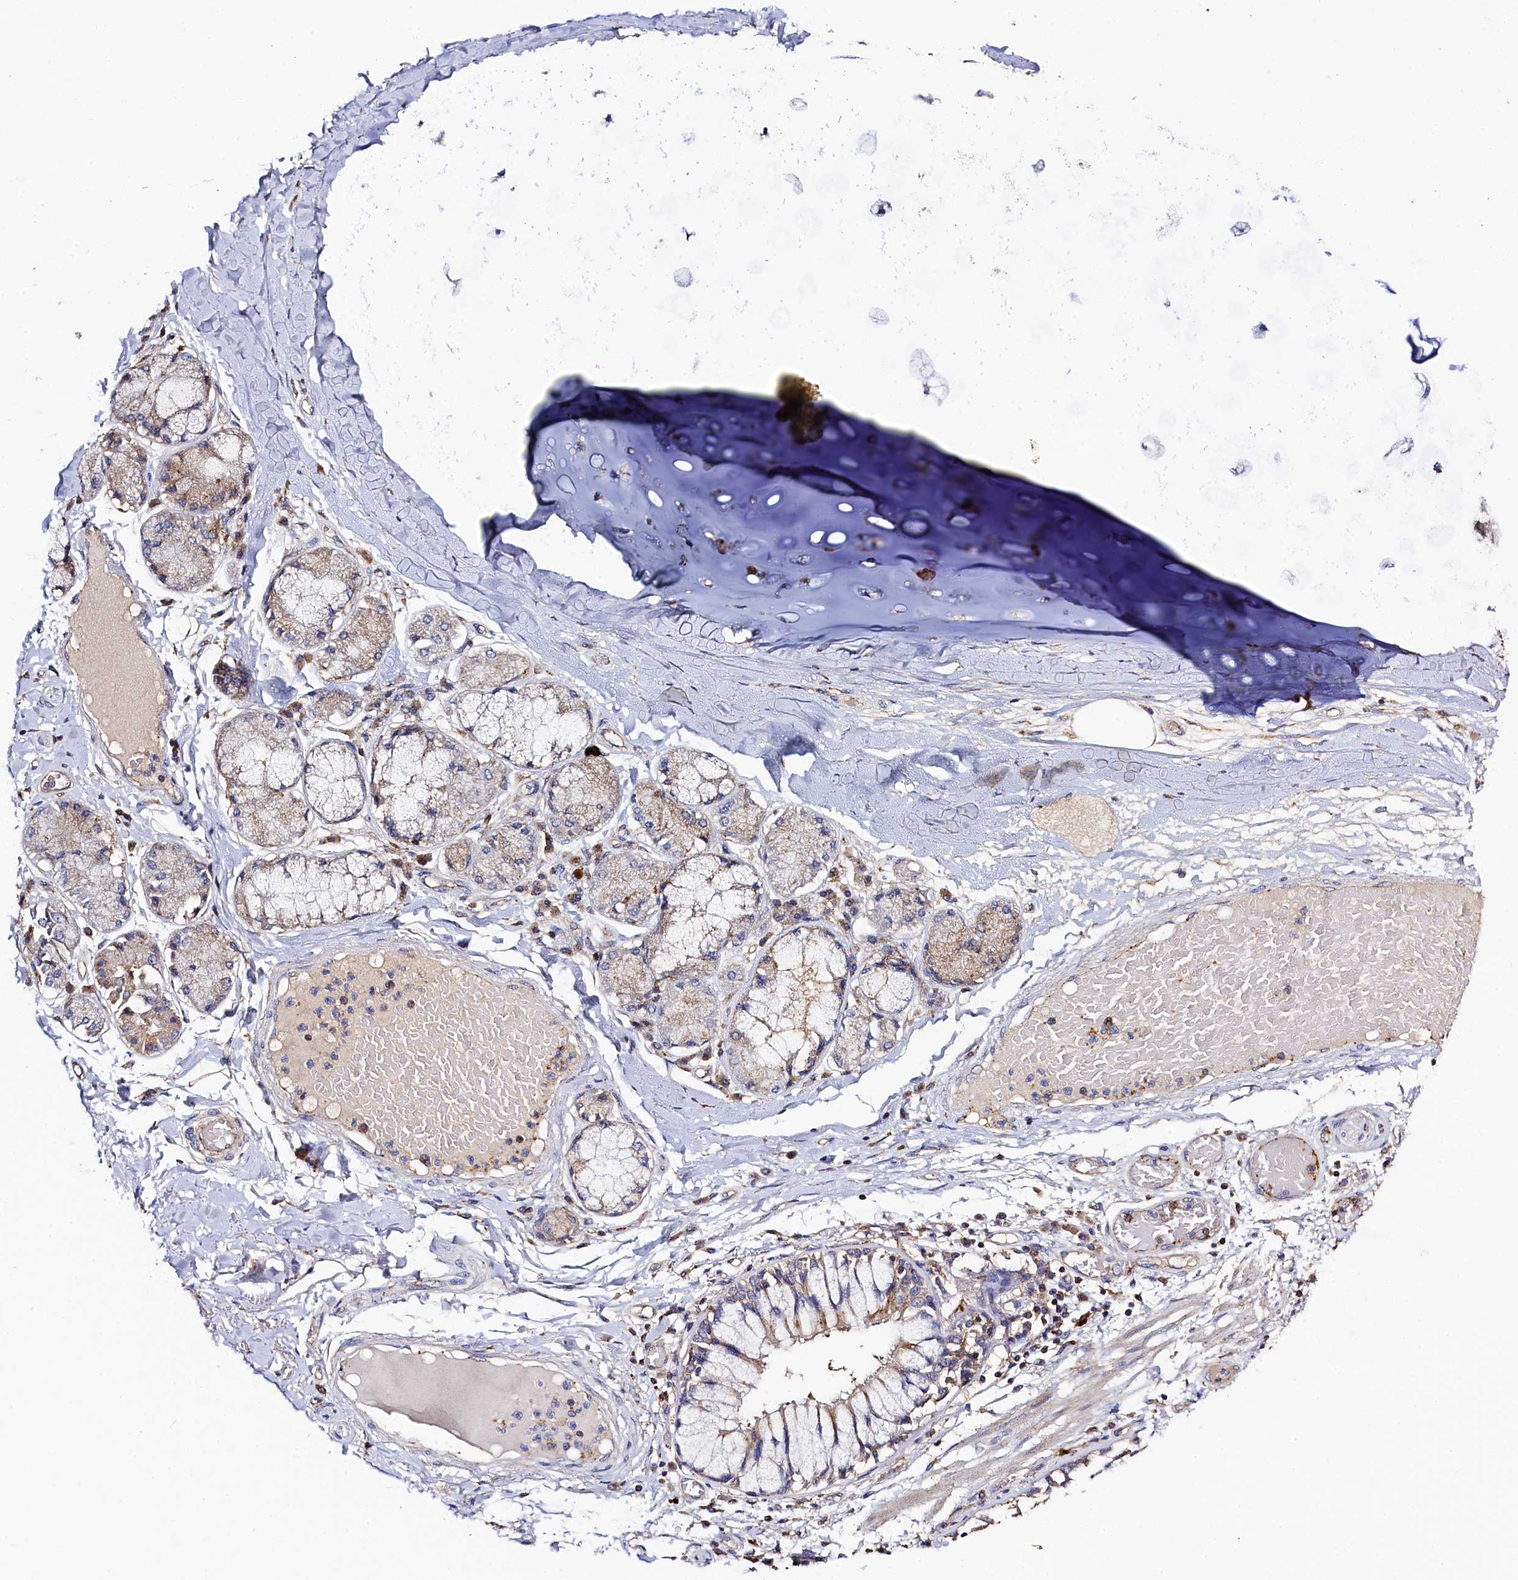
{"staining": {"intensity": "moderate", "quantity": "25%-75%", "location": "cytoplasmic/membranous"}, "tissue": "adipose tissue", "cell_type": "Adipocytes", "image_type": "normal", "snomed": [{"axis": "morphology", "description": "Normal tissue, NOS"}, {"axis": "topography", "description": "Cartilage tissue"}, {"axis": "topography", "description": "Bronchus"}, {"axis": "topography", "description": "Lung"}, {"axis": "topography", "description": "Peripheral nerve tissue"}], "caption": "Immunohistochemistry (IHC) of unremarkable human adipose tissue demonstrates medium levels of moderate cytoplasmic/membranous staining in approximately 25%-75% of adipocytes.", "gene": "TK2", "patient": {"sex": "female", "age": 49}}